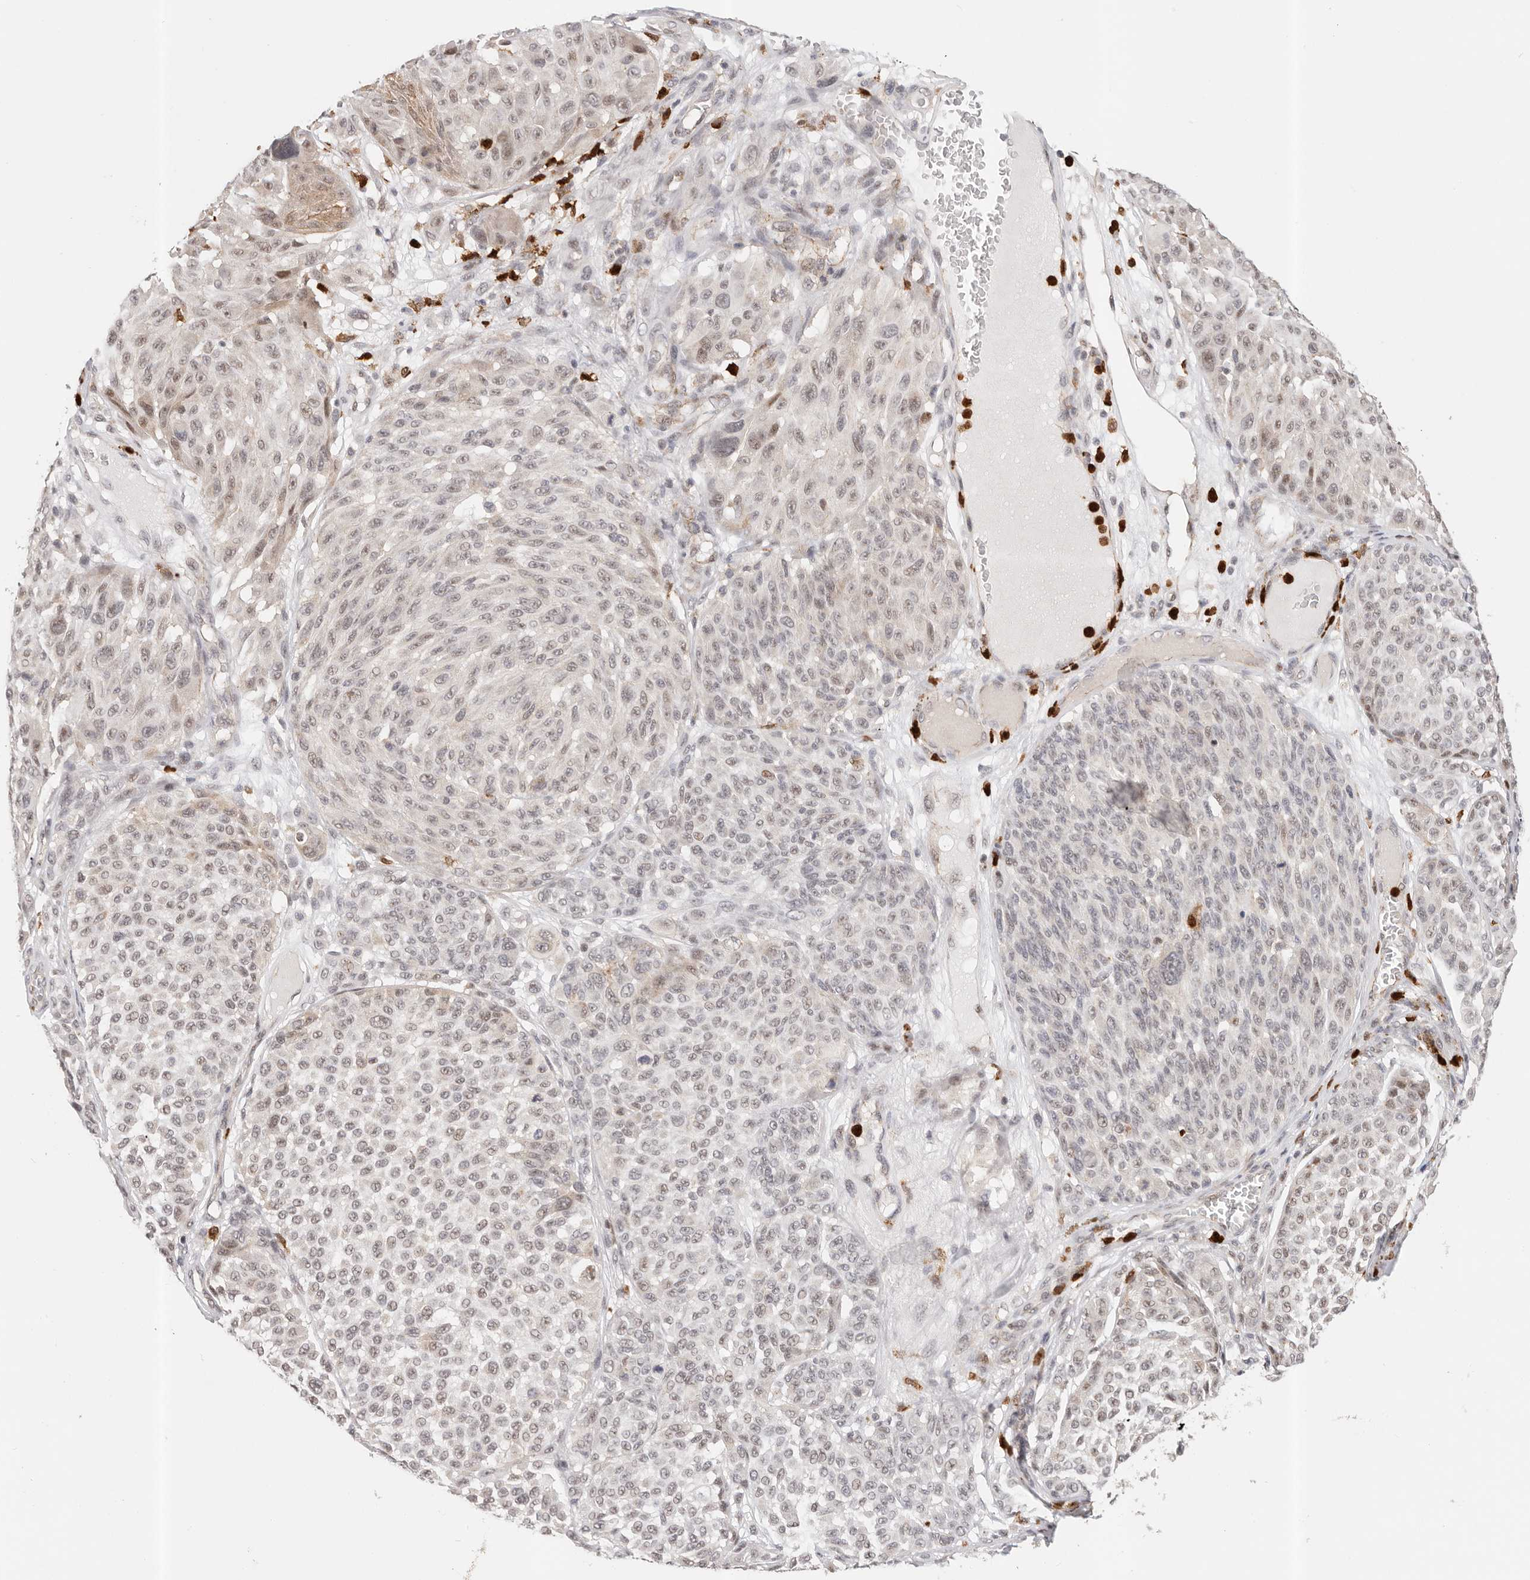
{"staining": {"intensity": "weak", "quantity": "<25%", "location": "nuclear"}, "tissue": "melanoma", "cell_type": "Tumor cells", "image_type": "cancer", "snomed": [{"axis": "morphology", "description": "Malignant melanoma, NOS"}, {"axis": "topography", "description": "Skin"}], "caption": "Malignant melanoma was stained to show a protein in brown. There is no significant expression in tumor cells. The staining was performed using DAB (3,3'-diaminobenzidine) to visualize the protein expression in brown, while the nuclei were stained in blue with hematoxylin (Magnification: 20x).", "gene": "AFDN", "patient": {"sex": "male", "age": 83}}